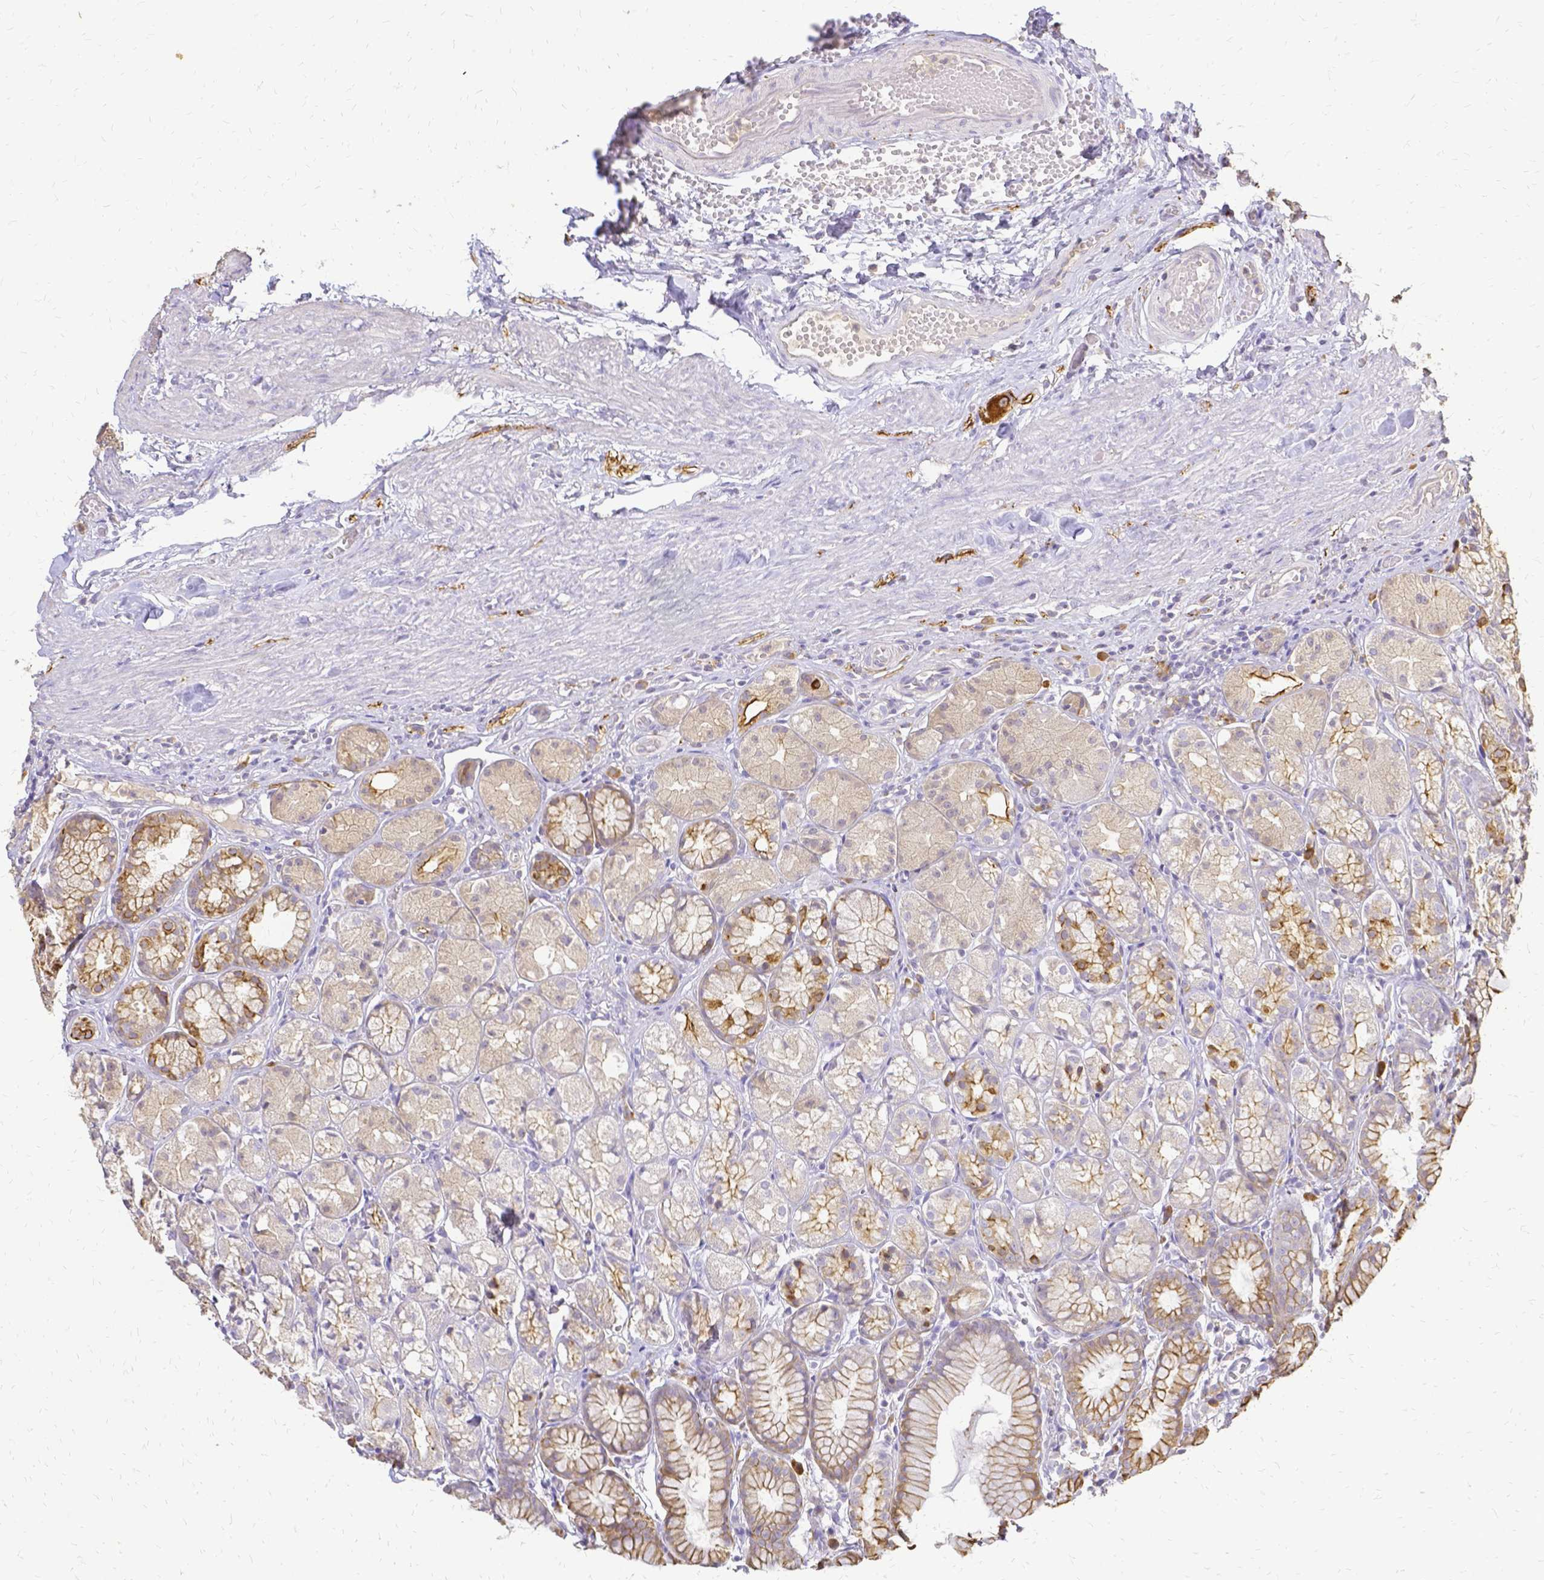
{"staining": {"intensity": "moderate", "quantity": "<25%", "location": "cytoplasmic/membranous"}, "tissue": "stomach", "cell_type": "Glandular cells", "image_type": "normal", "snomed": [{"axis": "morphology", "description": "Normal tissue, NOS"}, {"axis": "topography", "description": "Stomach"}], "caption": "Benign stomach was stained to show a protein in brown. There is low levels of moderate cytoplasmic/membranous staining in approximately <25% of glandular cells. The staining is performed using DAB (3,3'-diaminobenzidine) brown chromogen to label protein expression. The nuclei are counter-stained blue using hematoxylin.", "gene": "CIB1", "patient": {"sex": "male", "age": 70}}